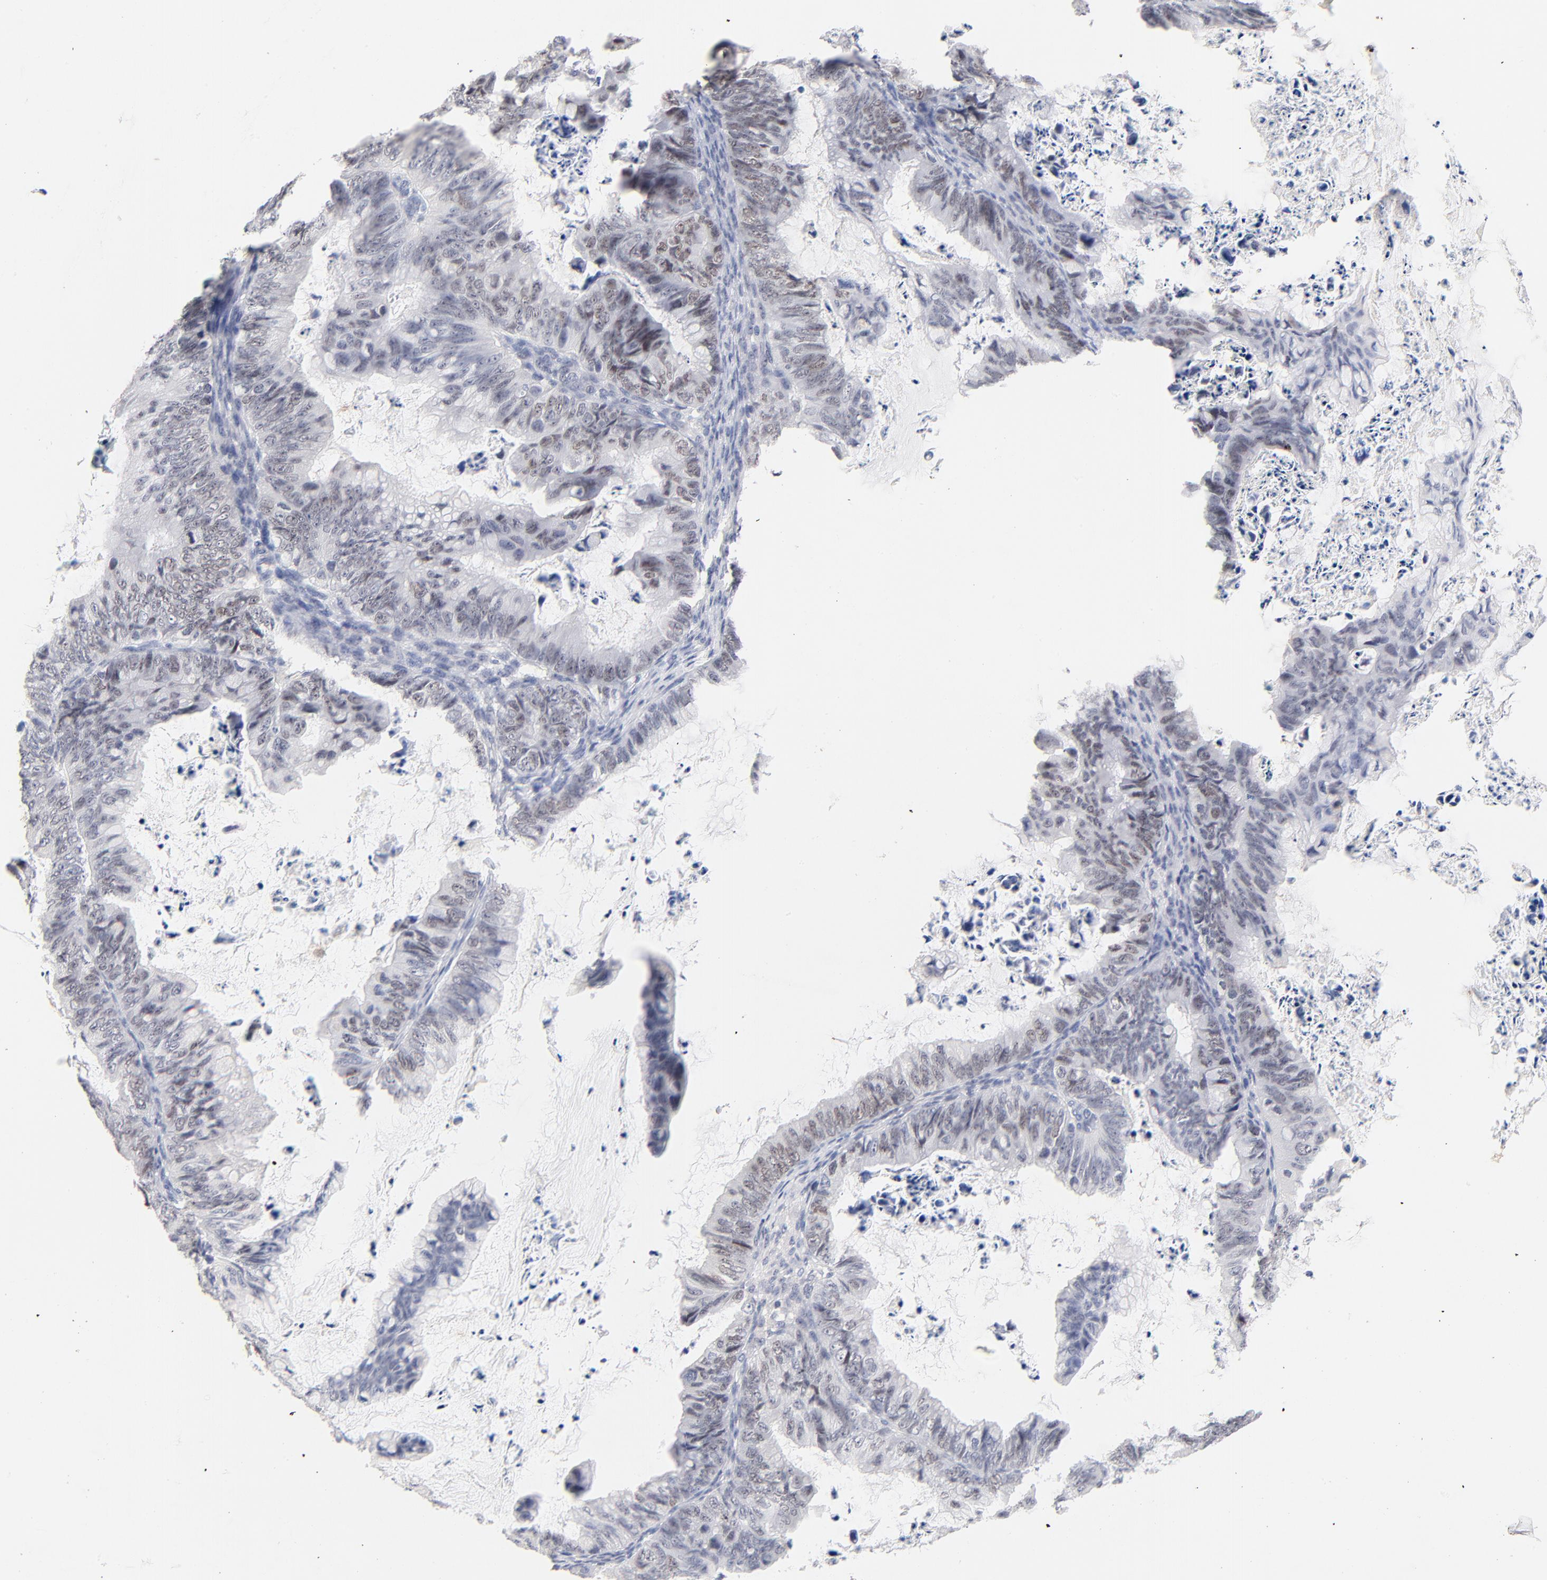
{"staining": {"intensity": "weak", "quantity": "25%-75%", "location": "nuclear"}, "tissue": "ovarian cancer", "cell_type": "Tumor cells", "image_type": "cancer", "snomed": [{"axis": "morphology", "description": "Cystadenocarcinoma, mucinous, NOS"}, {"axis": "topography", "description": "Ovary"}], "caption": "Ovarian cancer (mucinous cystadenocarcinoma) stained for a protein reveals weak nuclear positivity in tumor cells.", "gene": "ORC2", "patient": {"sex": "female", "age": 36}}